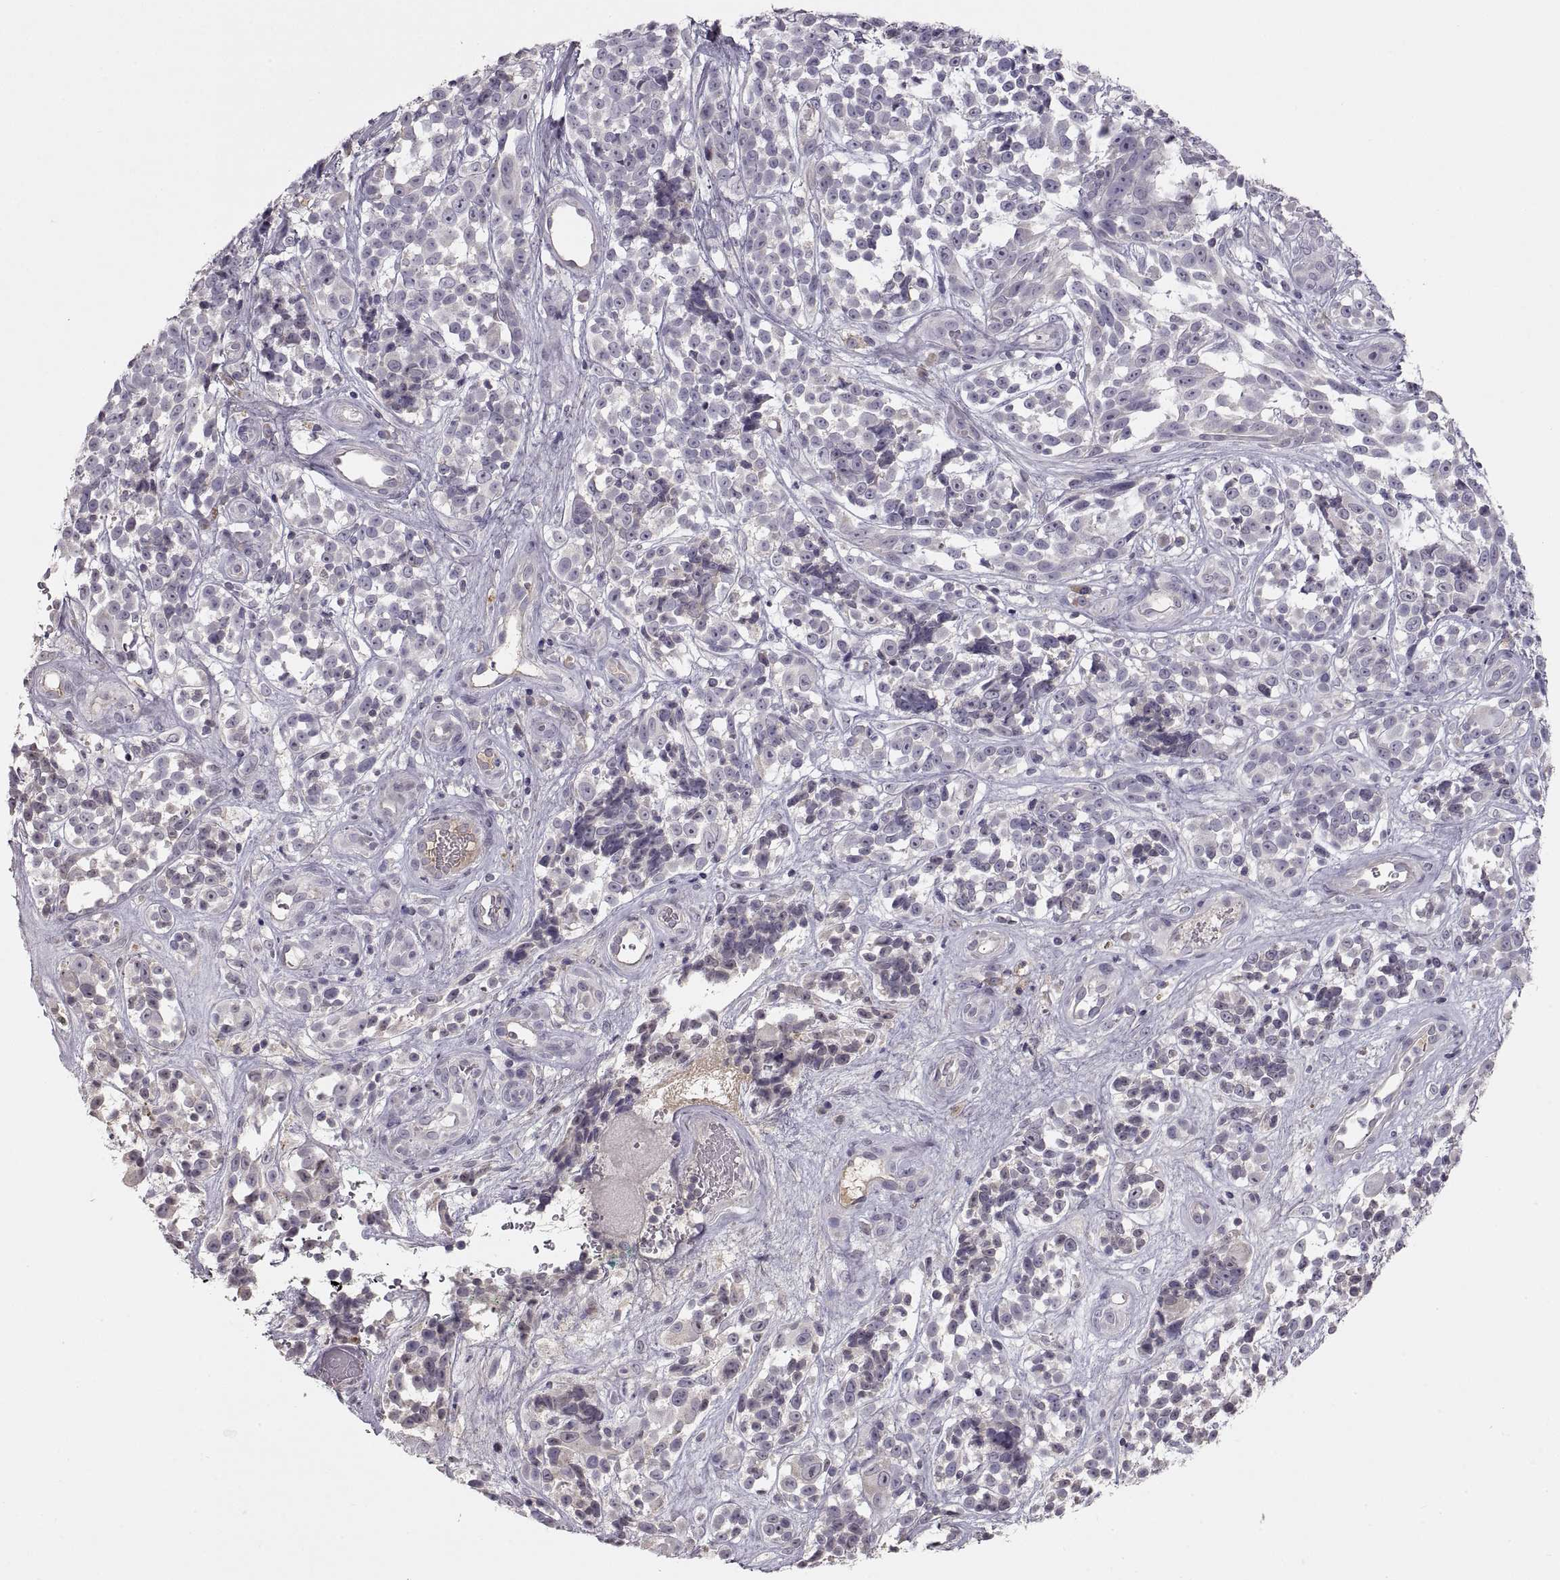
{"staining": {"intensity": "negative", "quantity": "none", "location": "none"}, "tissue": "melanoma", "cell_type": "Tumor cells", "image_type": "cancer", "snomed": [{"axis": "morphology", "description": "Malignant melanoma, NOS"}, {"axis": "topography", "description": "Skin"}], "caption": "Tumor cells show no significant expression in melanoma.", "gene": "ADAM11", "patient": {"sex": "female", "age": 88}}